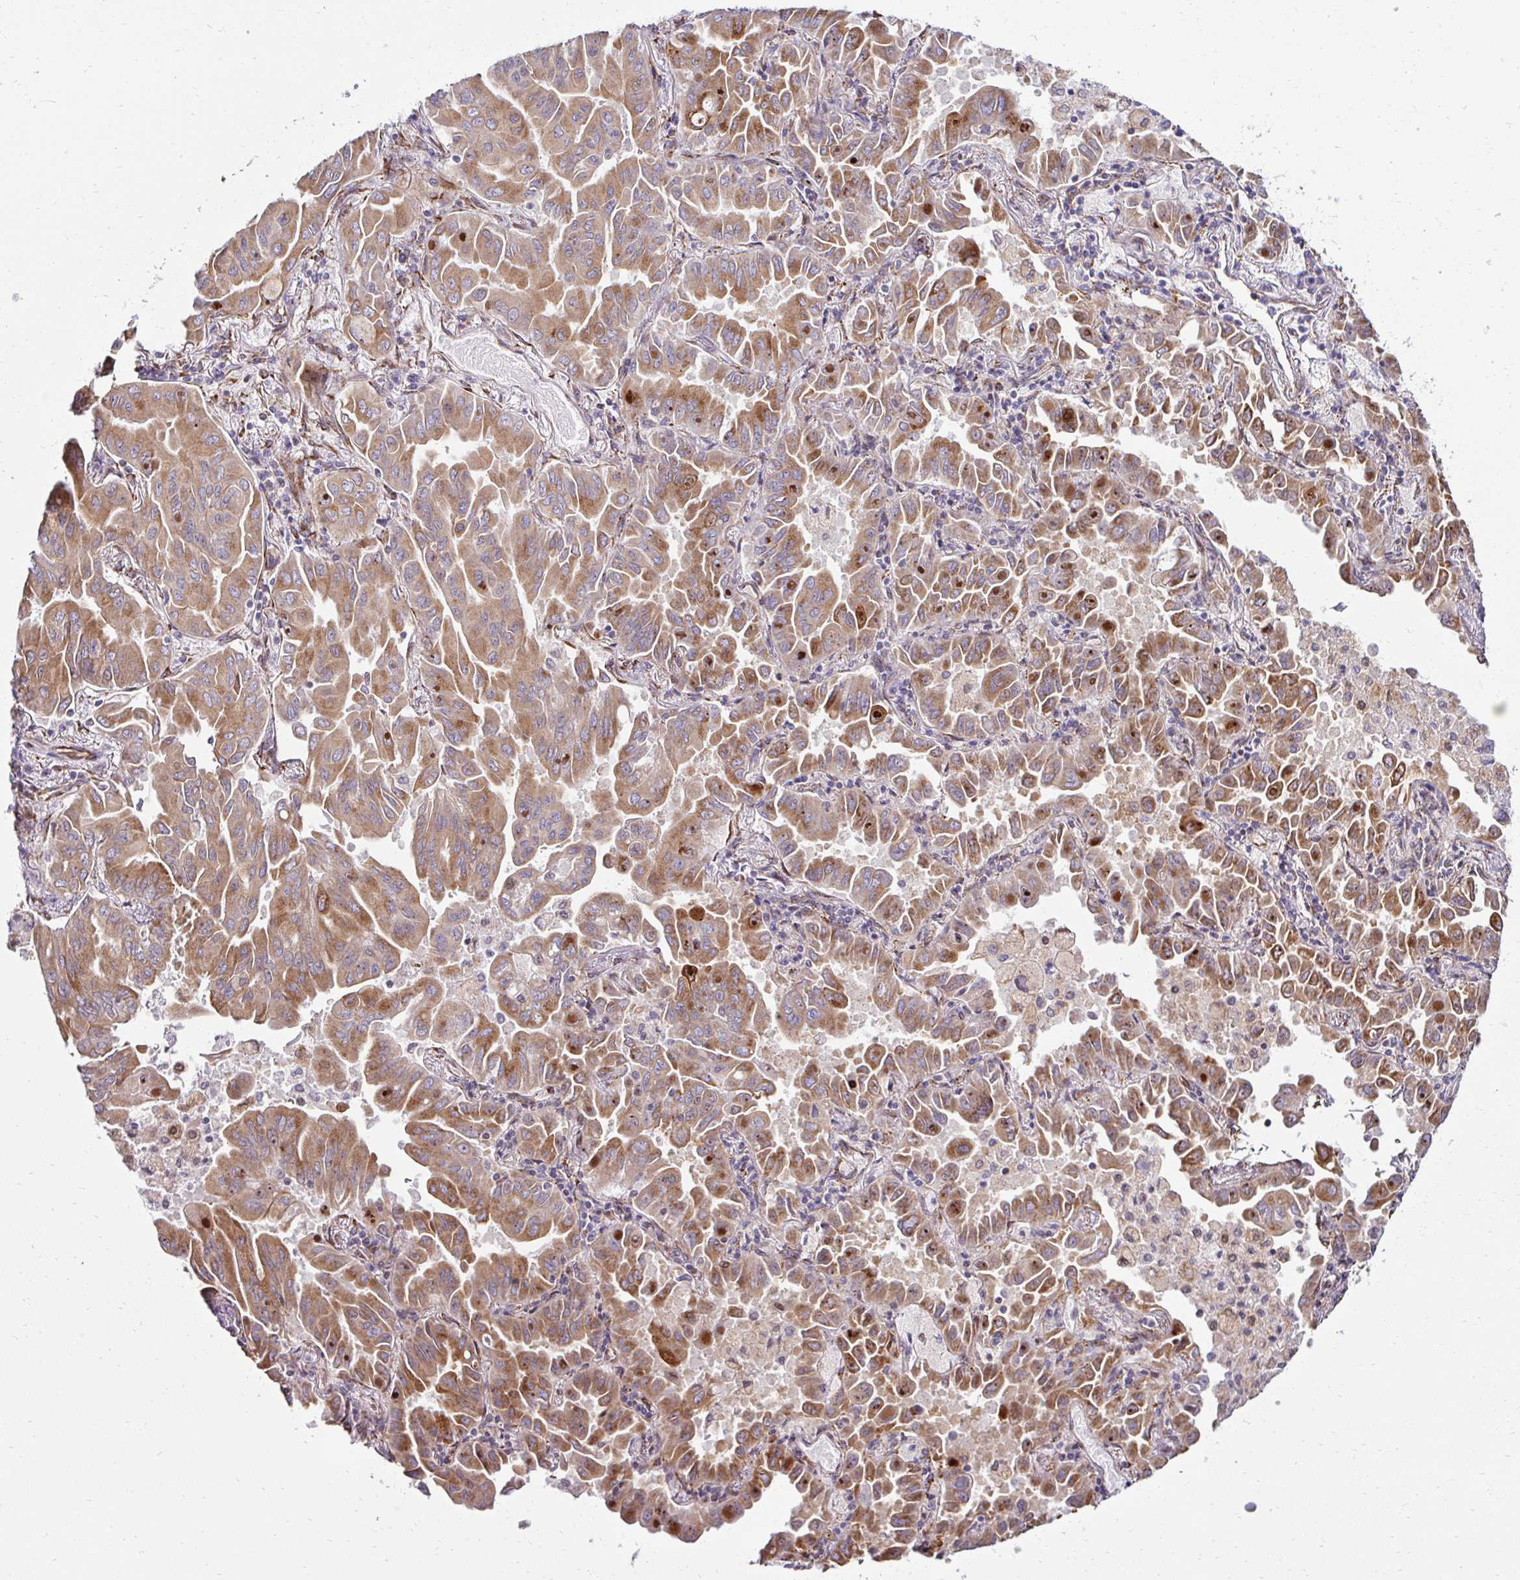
{"staining": {"intensity": "moderate", "quantity": ">75%", "location": "cytoplasmic/membranous"}, "tissue": "lung cancer", "cell_type": "Tumor cells", "image_type": "cancer", "snomed": [{"axis": "morphology", "description": "Adenocarcinoma, NOS"}, {"axis": "topography", "description": "Lung"}], "caption": "Protein staining reveals moderate cytoplasmic/membranous staining in approximately >75% of tumor cells in lung cancer. (DAB (3,3'-diaminobenzidine) IHC with brightfield microscopy, high magnification).", "gene": "HPS1", "patient": {"sex": "male", "age": 64}}